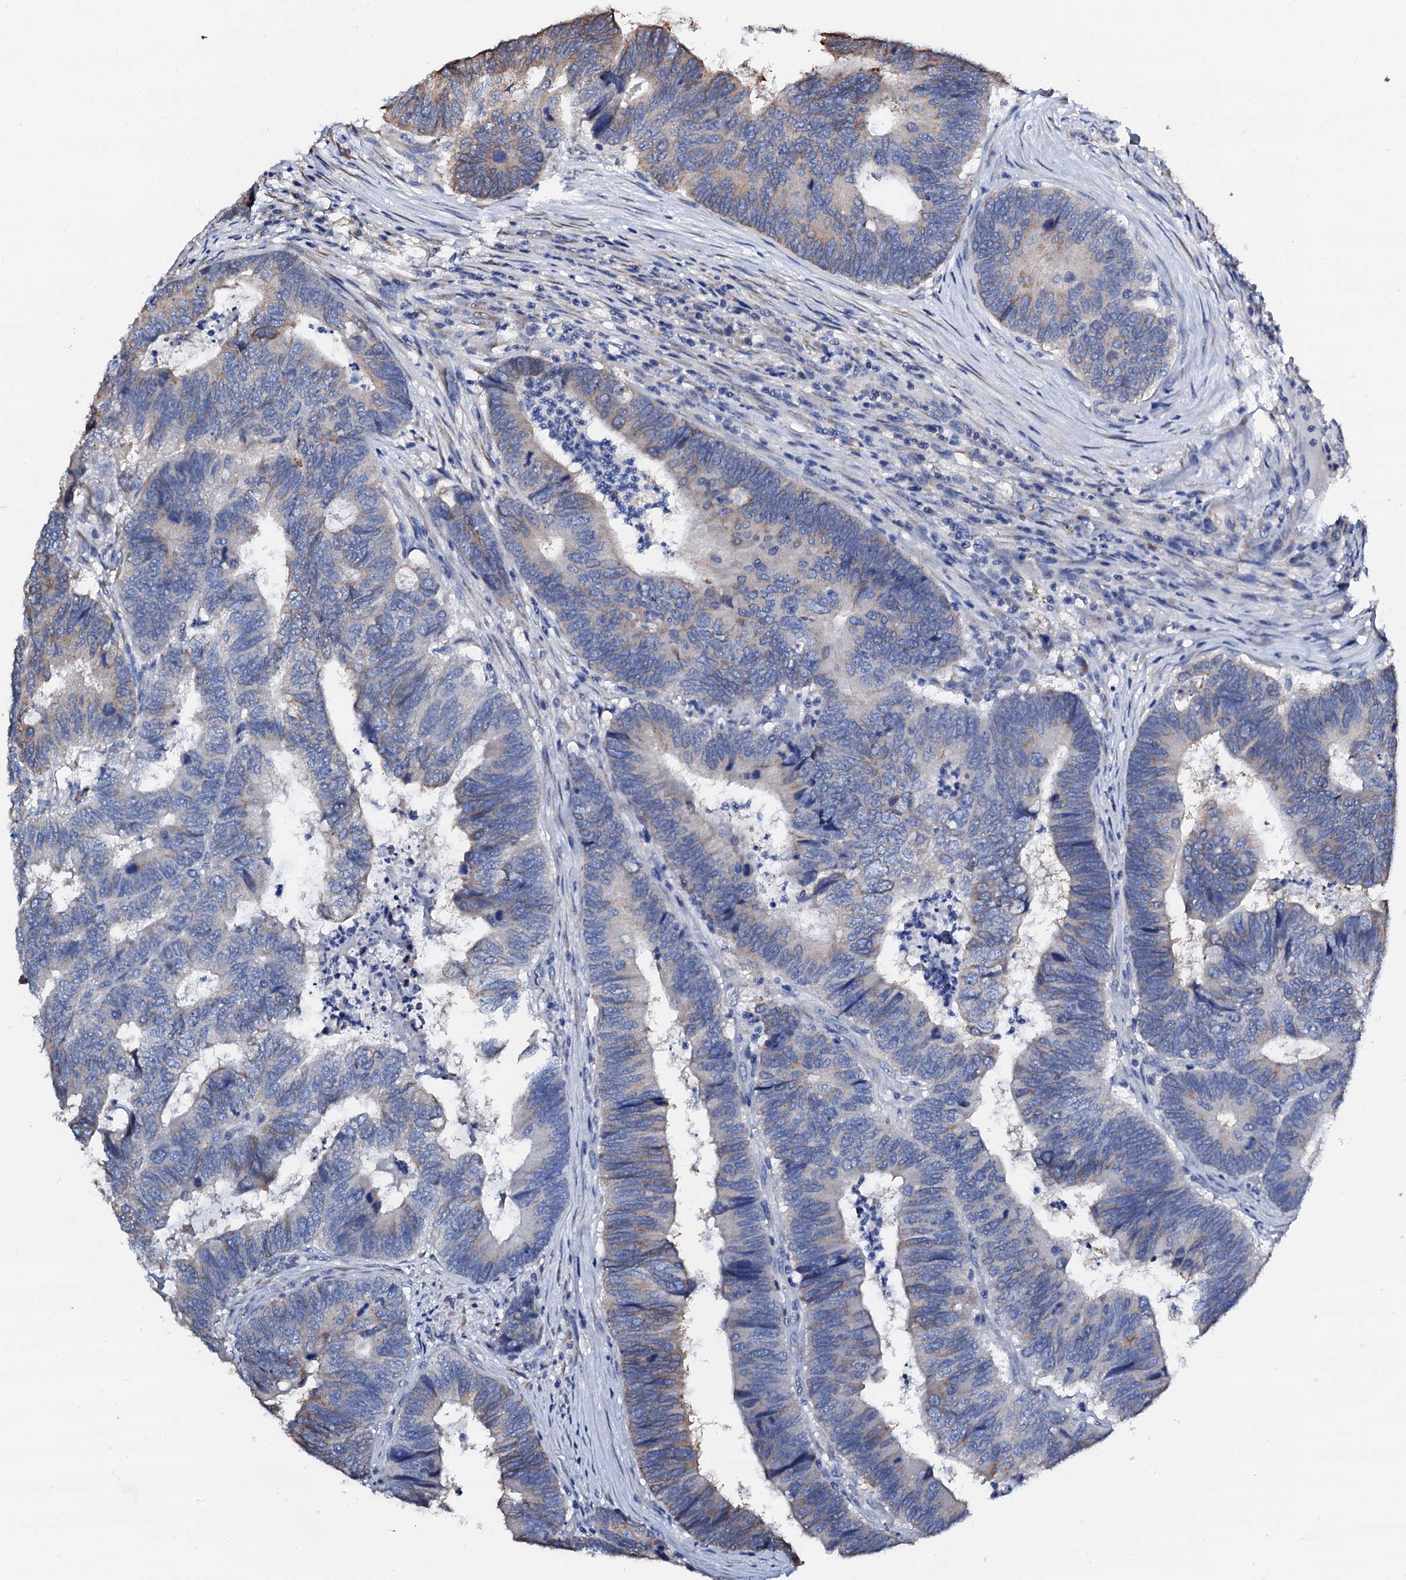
{"staining": {"intensity": "weak", "quantity": "<25%", "location": "cytoplasmic/membranous"}, "tissue": "colorectal cancer", "cell_type": "Tumor cells", "image_type": "cancer", "snomed": [{"axis": "morphology", "description": "Adenocarcinoma, NOS"}, {"axis": "topography", "description": "Colon"}], "caption": "A micrograph of colorectal adenocarcinoma stained for a protein demonstrates no brown staining in tumor cells.", "gene": "AKAP3", "patient": {"sex": "female", "age": 67}}